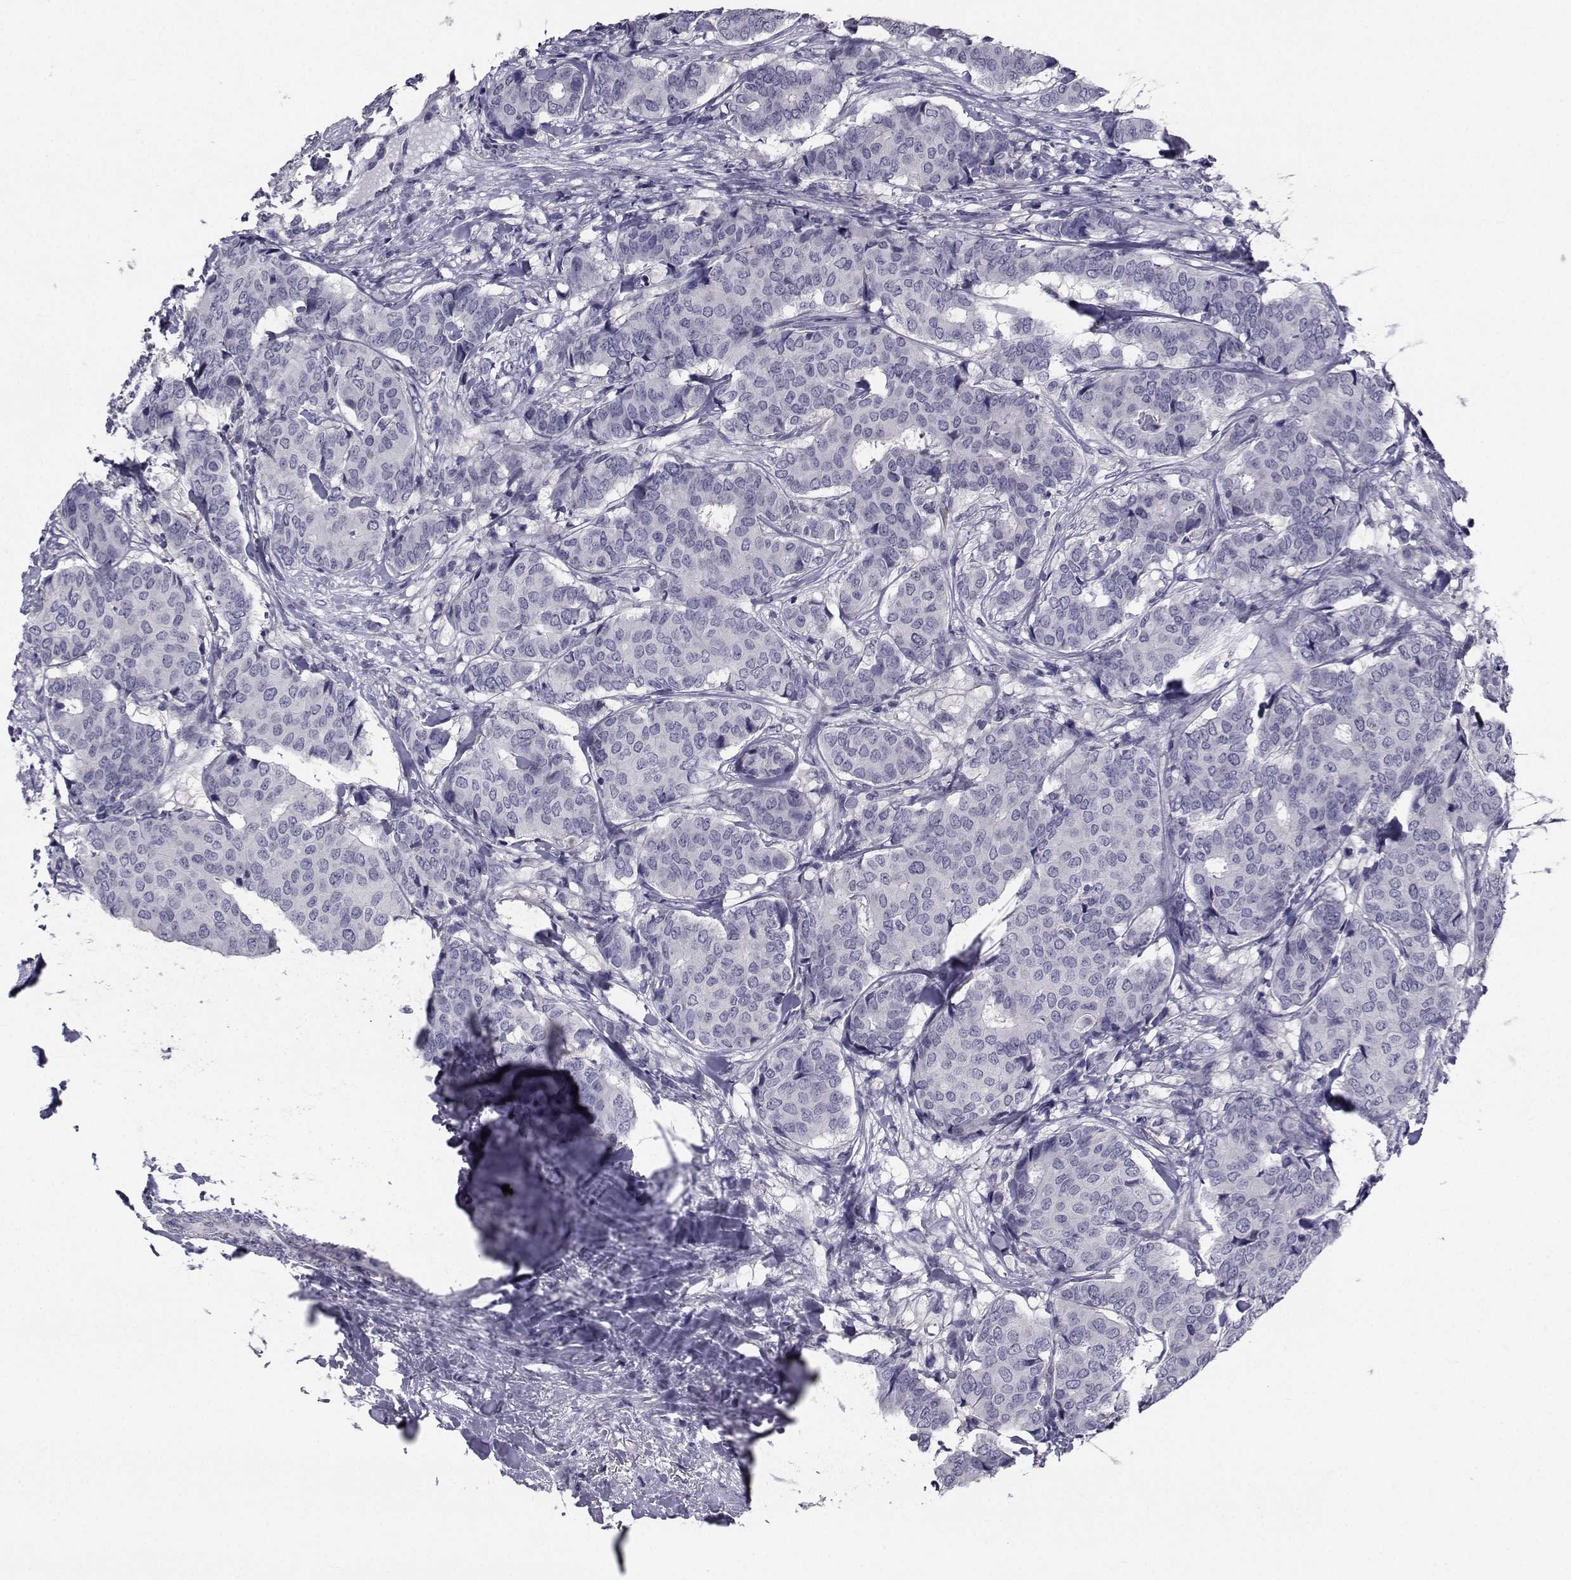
{"staining": {"intensity": "negative", "quantity": "none", "location": "none"}, "tissue": "breast cancer", "cell_type": "Tumor cells", "image_type": "cancer", "snomed": [{"axis": "morphology", "description": "Duct carcinoma"}, {"axis": "topography", "description": "Breast"}], "caption": "Tumor cells show no significant protein staining in infiltrating ductal carcinoma (breast). Nuclei are stained in blue.", "gene": "CHRNA1", "patient": {"sex": "female", "age": 75}}